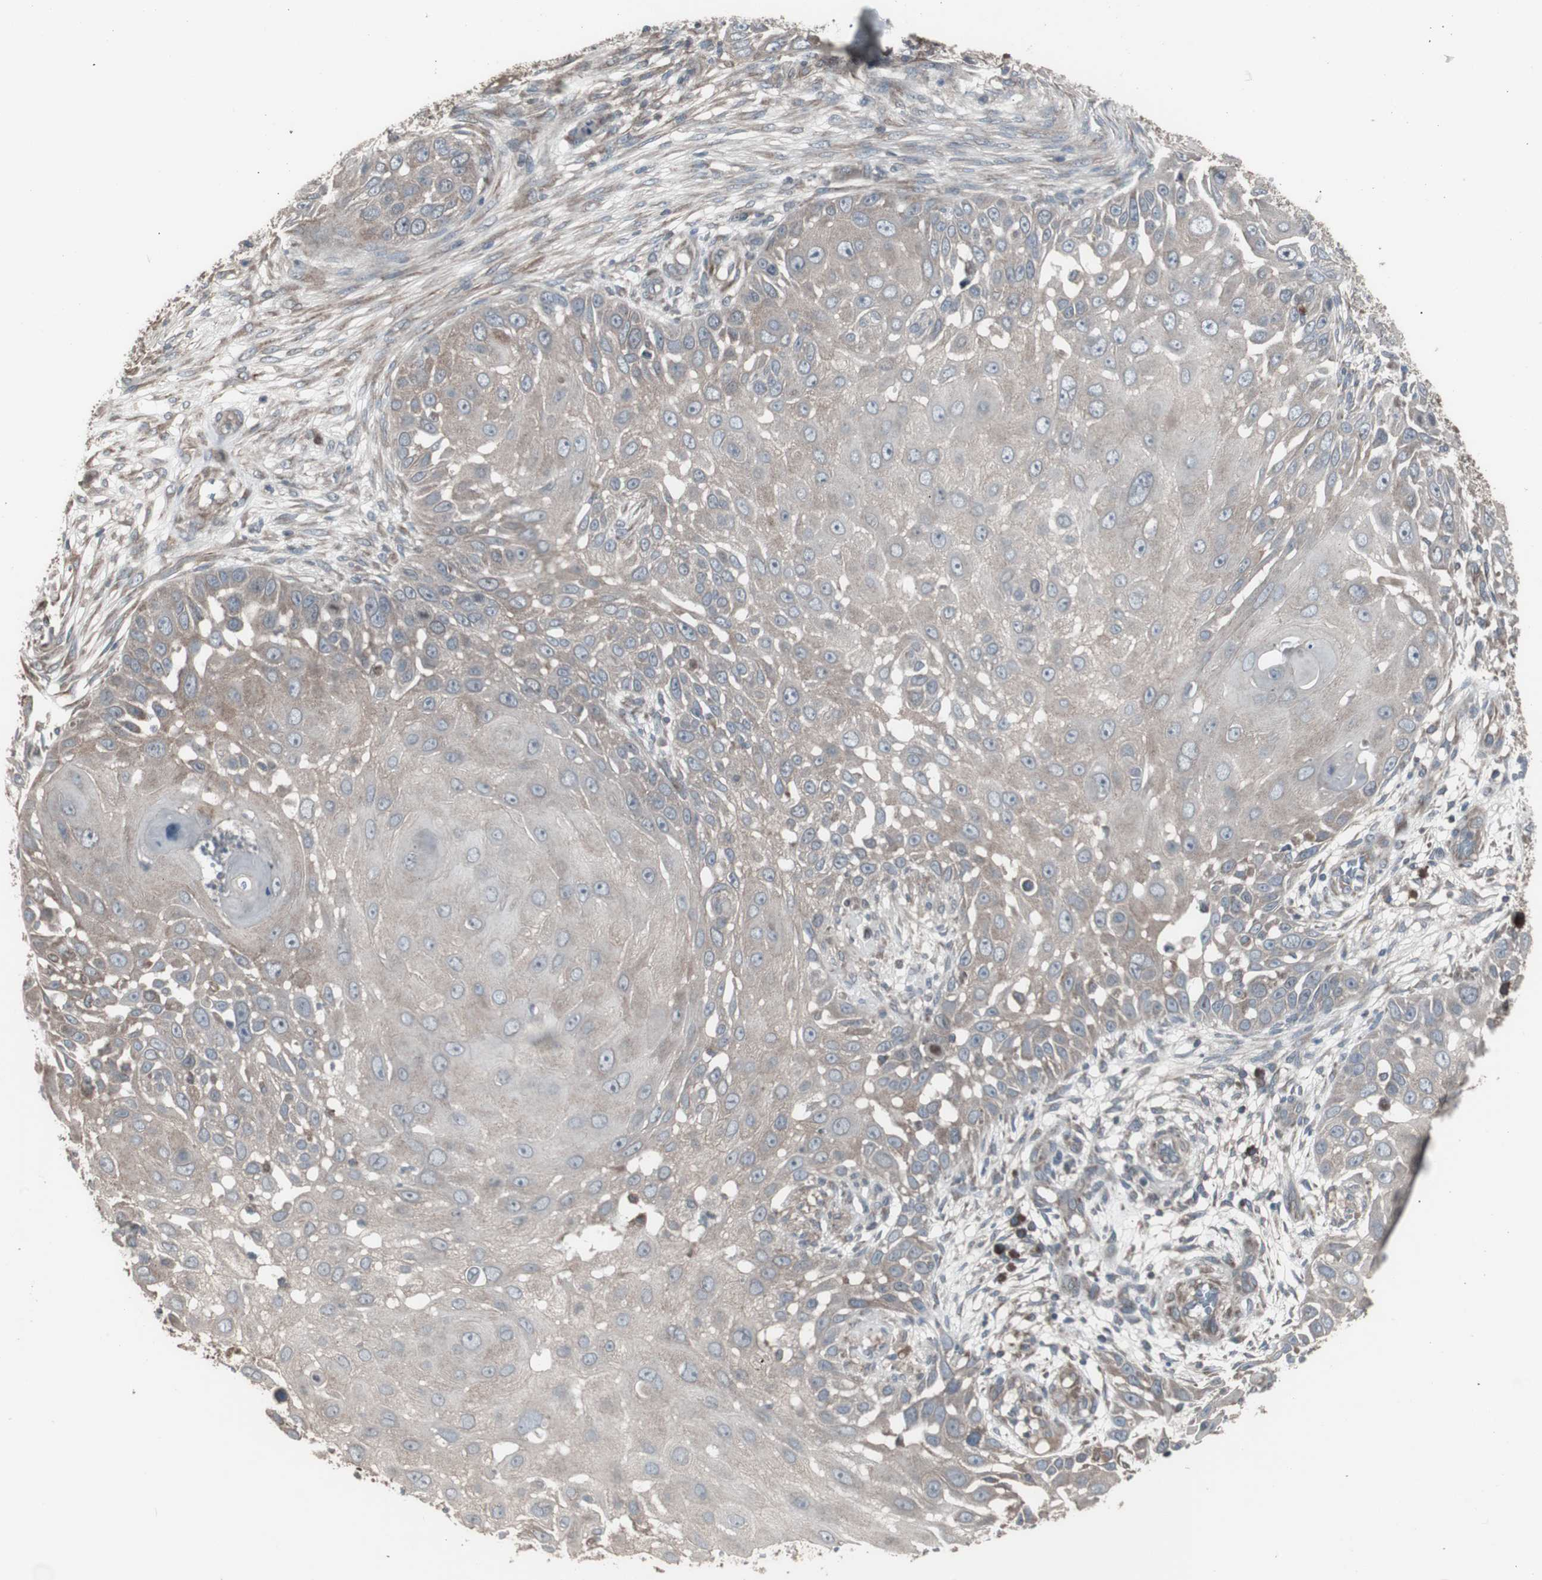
{"staining": {"intensity": "weak", "quantity": "<25%", "location": "cytoplasmic/membranous"}, "tissue": "skin cancer", "cell_type": "Tumor cells", "image_type": "cancer", "snomed": [{"axis": "morphology", "description": "Squamous cell carcinoma, NOS"}, {"axis": "topography", "description": "Skin"}], "caption": "Skin cancer was stained to show a protein in brown. There is no significant expression in tumor cells.", "gene": "SSTR2", "patient": {"sex": "female", "age": 44}}